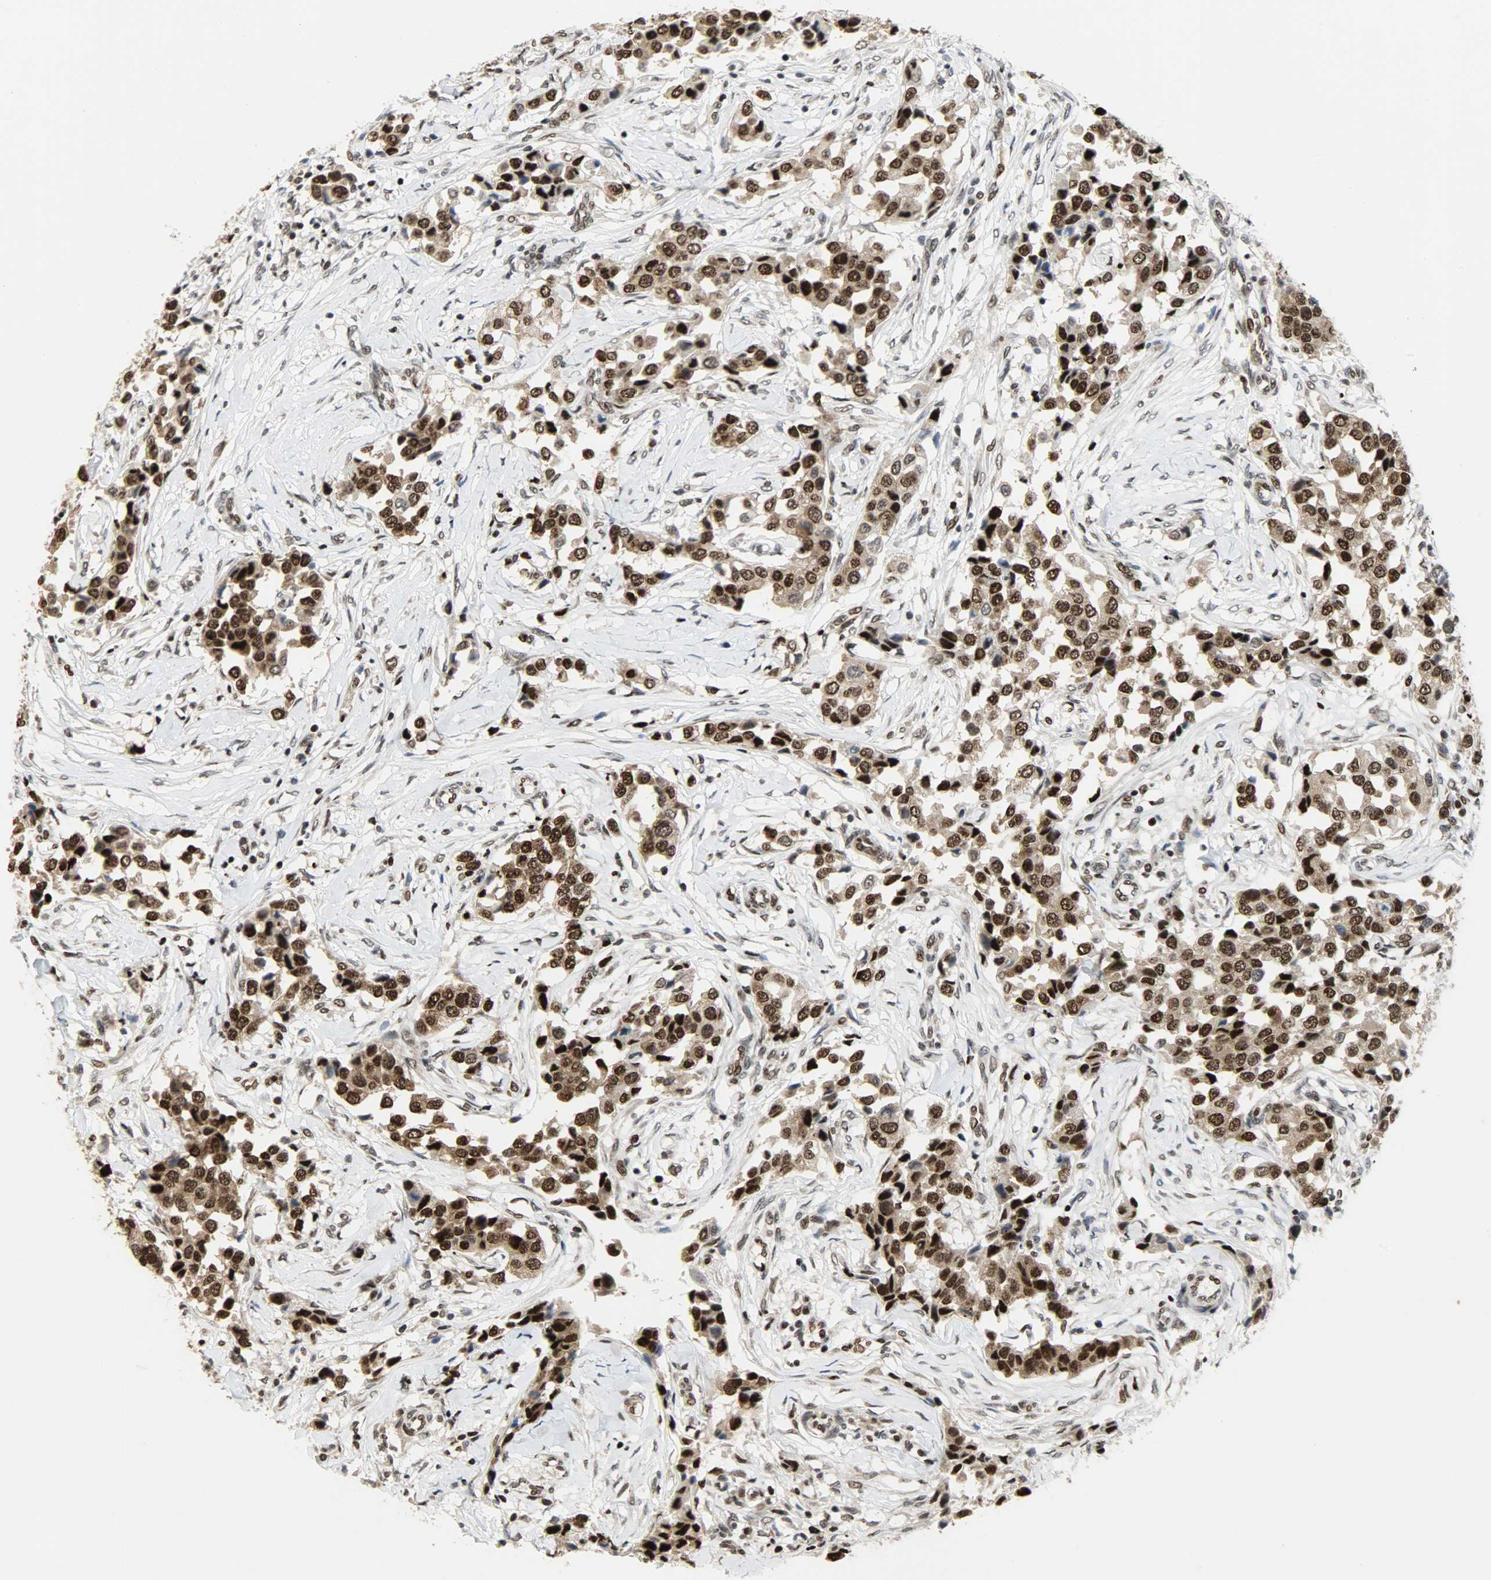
{"staining": {"intensity": "strong", "quantity": ">75%", "location": "cytoplasmic/membranous,nuclear"}, "tissue": "breast cancer", "cell_type": "Tumor cells", "image_type": "cancer", "snomed": [{"axis": "morphology", "description": "Duct carcinoma"}, {"axis": "topography", "description": "Breast"}], "caption": "Protein analysis of breast cancer (infiltrating ductal carcinoma) tissue exhibits strong cytoplasmic/membranous and nuclear expression in approximately >75% of tumor cells. Ihc stains the protein of interest in brown and the nuclei are stained blue.", "gene": "SNAI1", "patient": {"sex": "female", "age": 80}}